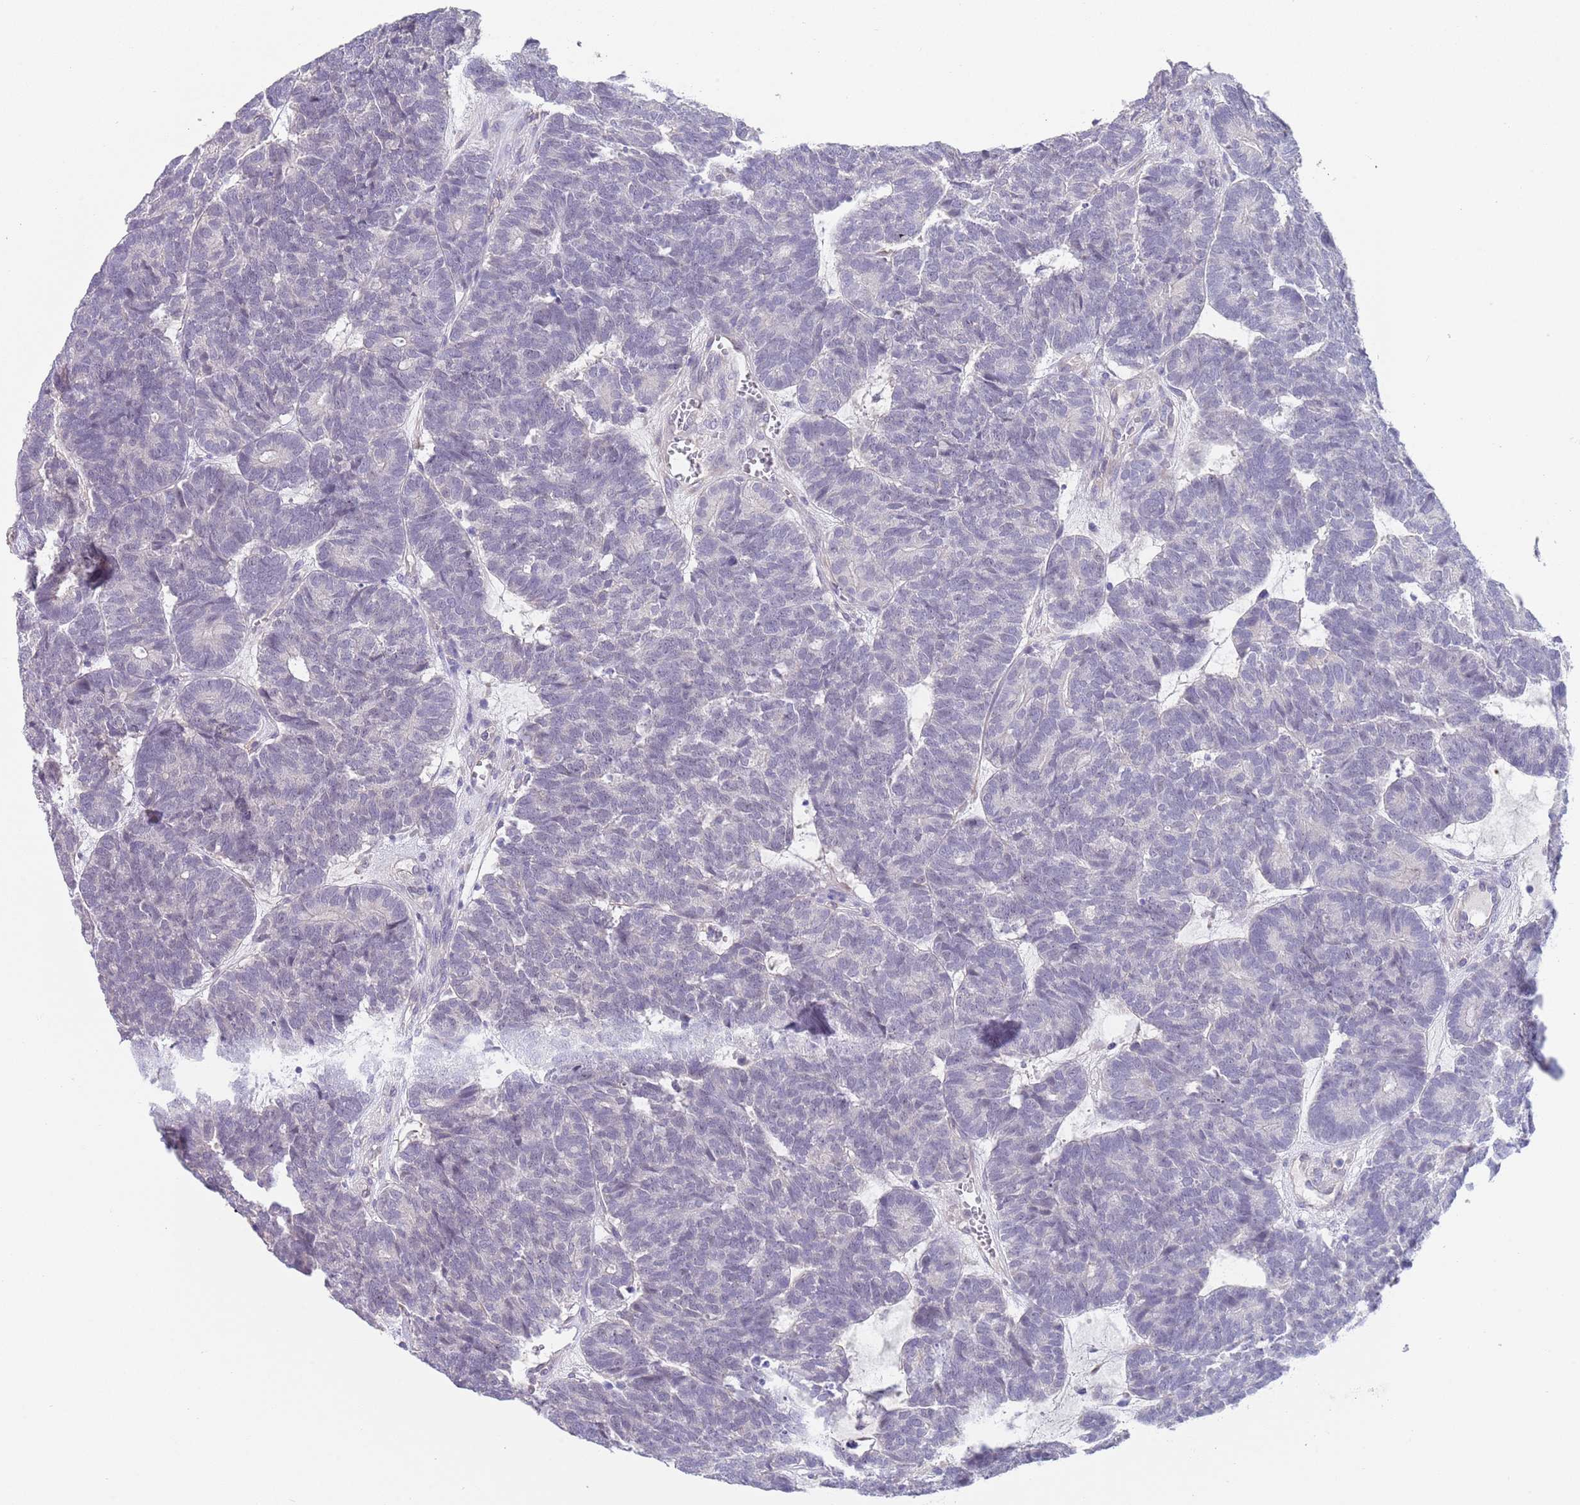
{"staining": {"intensity": "negative", "quantity": "none", "location": "none"}, "tissue": "head and neck cancer", "cell_type": "Tumor cells", "image_type": "cancer", "snomed": [{"axis": "morphology", "description": "Adenocarcinoma, NOS"}, {"axis": "topography", "description": "Head-Neck"}], "caption": "Head and neck cancer was stained to show a protein in brown. There is no significant positivity in tumor cells.", "gene": "RNF169", "patient": {"sex": "female", "age": 81}}